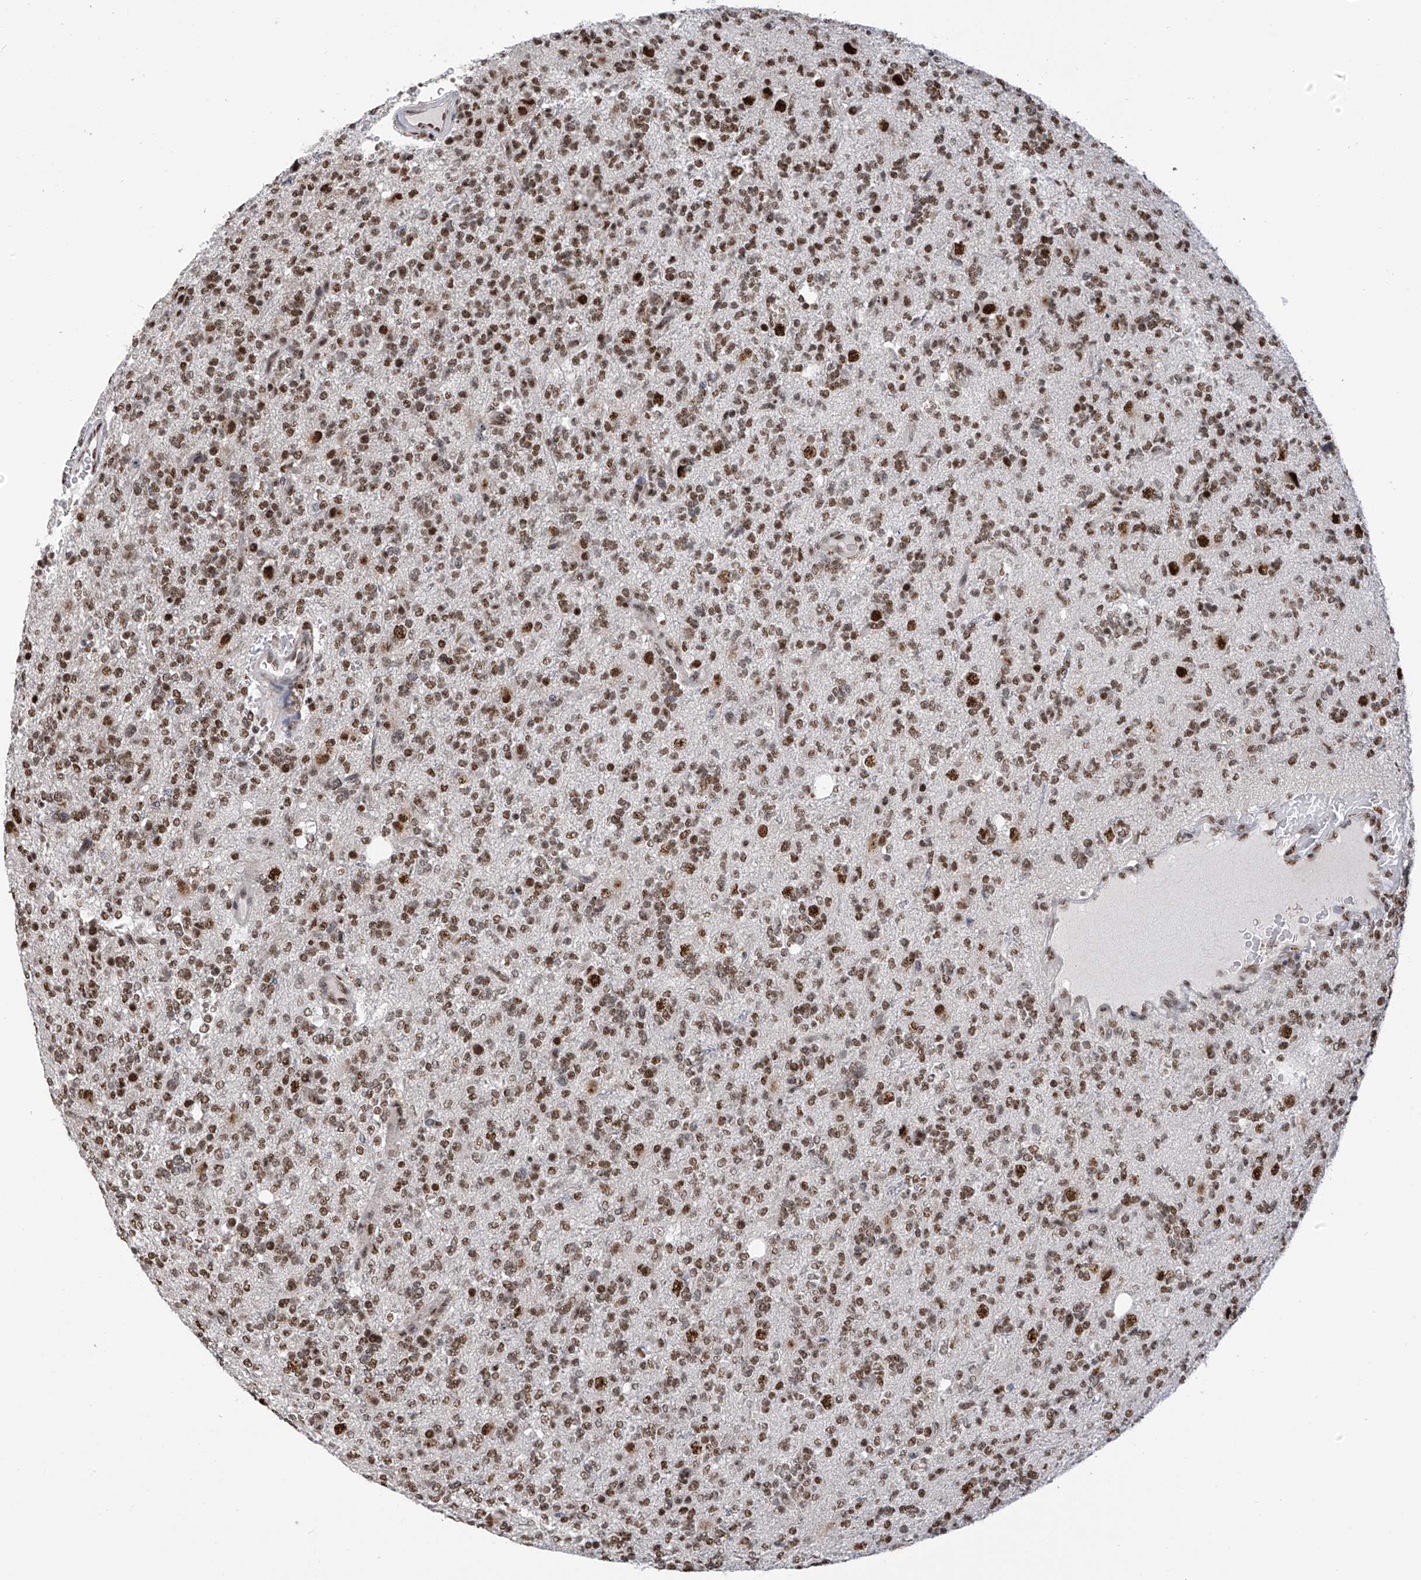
{"staining": {"intensity": "moderate", "quantity": ">75%", "location": "nuclear"}, "tissue": "glioma", "cell_type": "Tumor cells", "image_type": "cancer", "snomed": [{"axis": "morphology", "description": "Glioma, malignant, High grade"}, {"axis": "topography", "description": "Brain"}], "caption": "The photomicrograph shows staining of glioma, revealing moderate nuclear protein positivity (brown color) within tumor cells. (DAB = brown stain, brightfield microscopy at high magnification).", "gene": "APLF", "patient": {"sex": "female", "age": 62}}